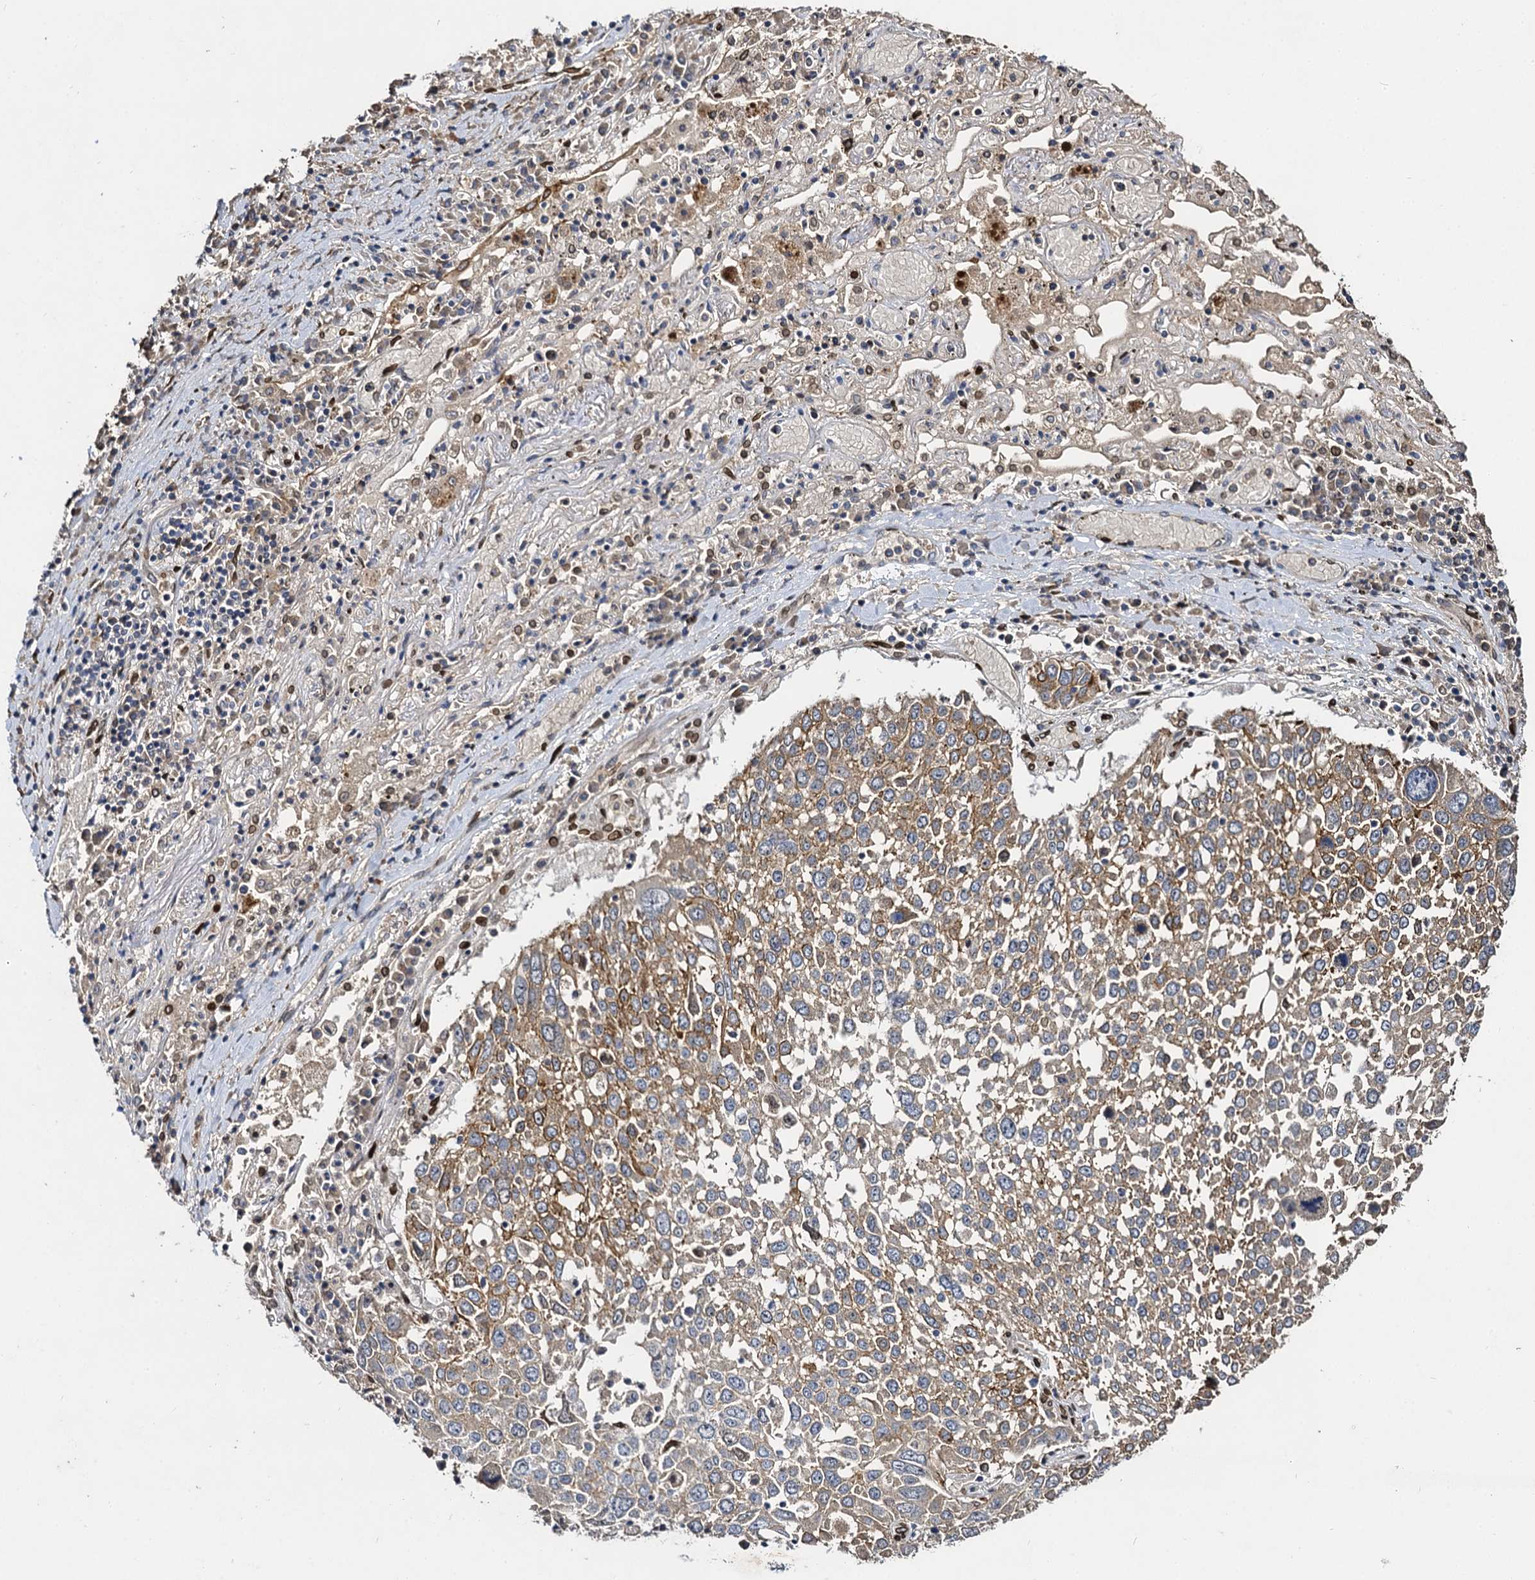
{"staining": {"intensity": "moderate", "quantity": "25%-75%", "location": "cytoplasmic/membranous"}, "tissue": "lung cancer", "cell_type": "Tumor cells", "image_type": "cancer", "snomed": [{"axis": "morphology", "description": "Squamous cell carcinoma, NOS"}, {"axis": "topography", "description": "Lung"}], "caption": "An image of lung cancer stained for a protein displays moderate cytoplasmic/membranous brown staining in tumor cells. (DAB (3,3'-diaminobenzidine) = brown stain, brightfield microscopy at high magnification).", "gene": "SLC11A2", "patient": {"sex": "male", "age": 65}}